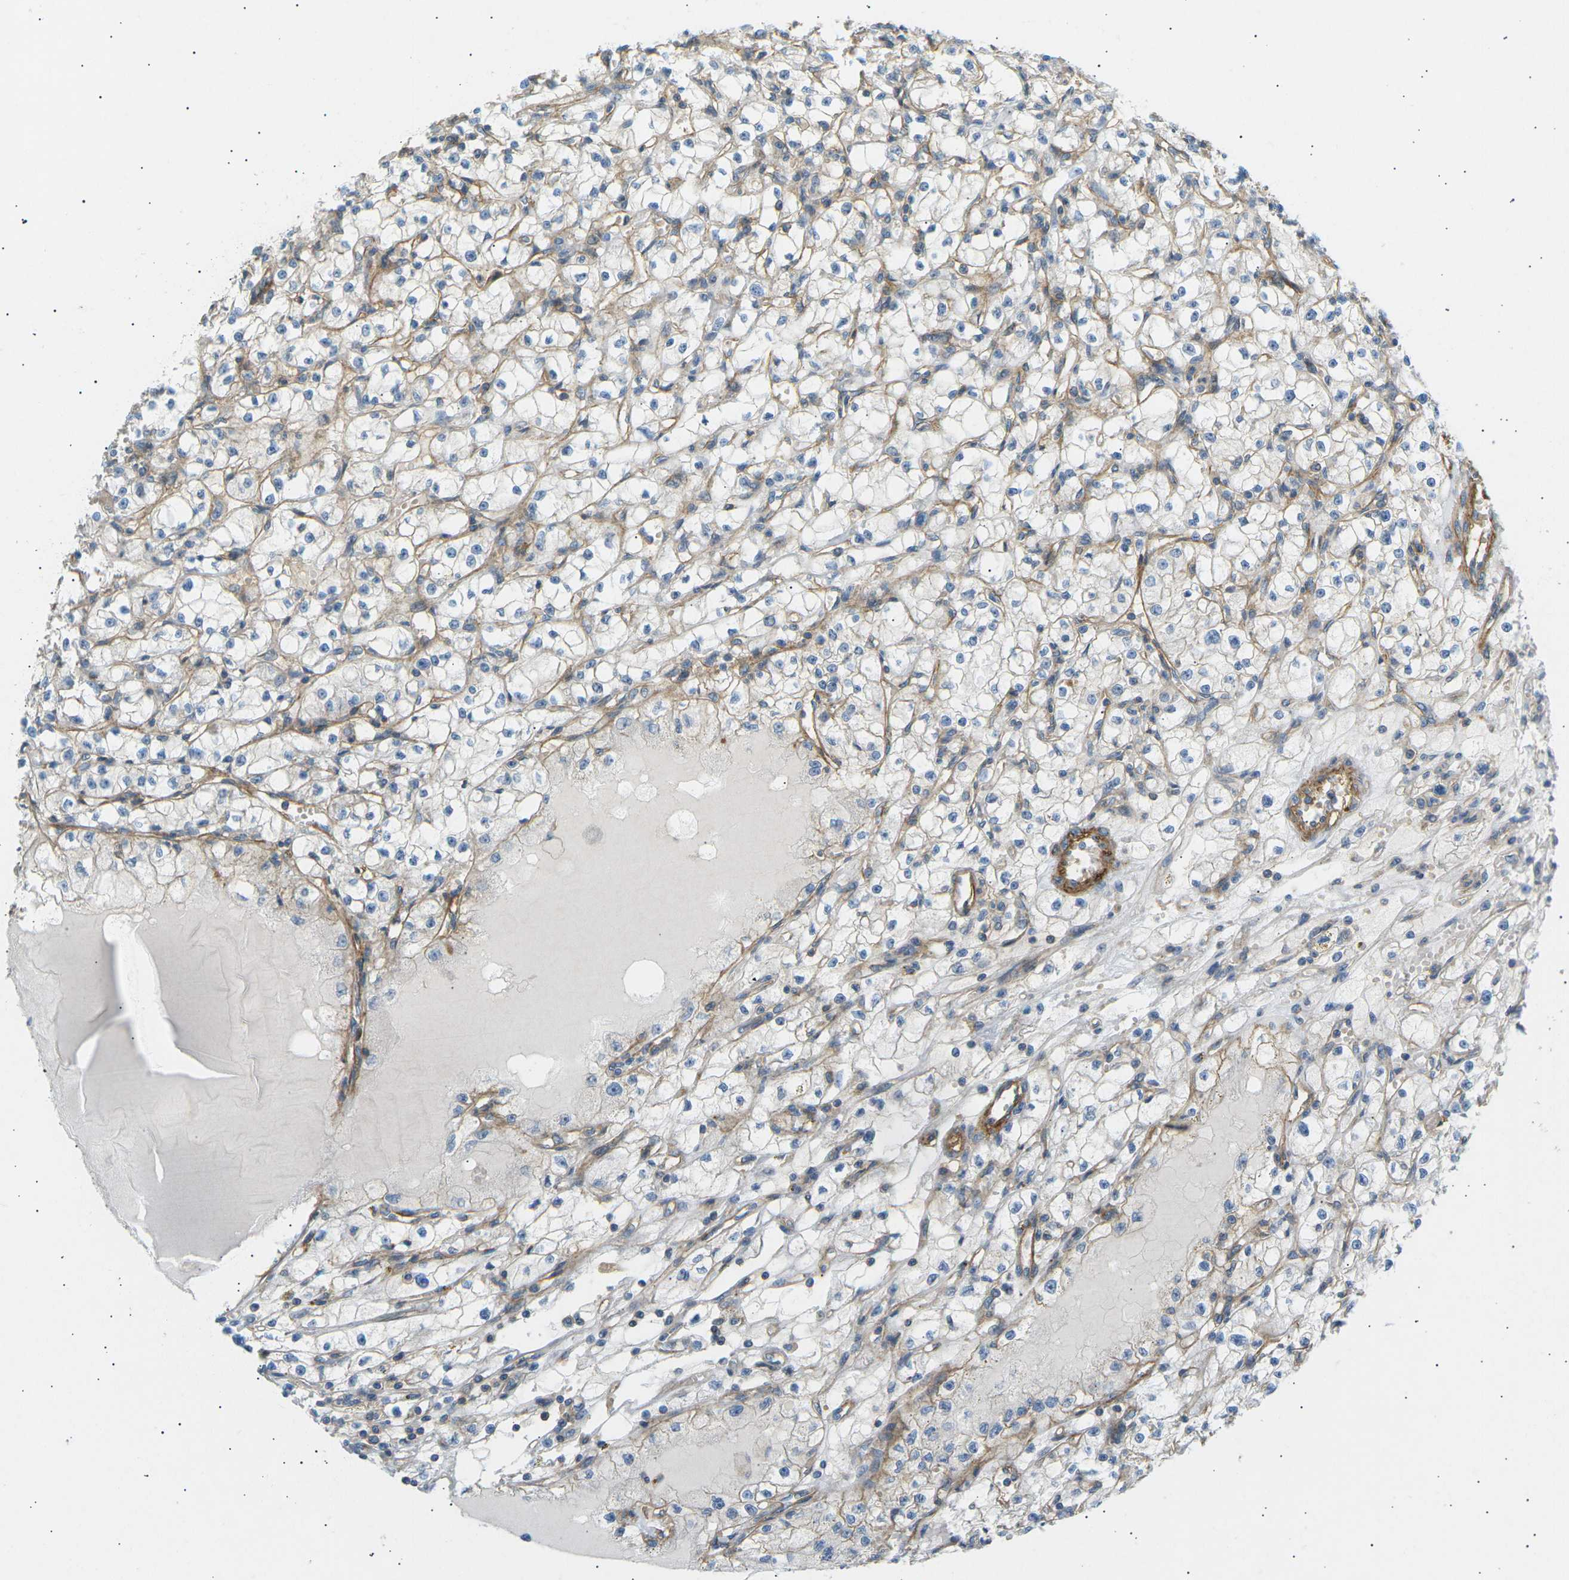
{"staining": {"intensity": "weak", "quantity": "25%-75%", "location": "cytoplasmic/membranous"}, "tissue": "renal cancer", "cell_type": "Tumor cells", "image_type": "cancer", "snomed": [{"axis": "morphology", "description": "Adenocarcinoma, NOS"}, {"axis": "topography", "description": "Kidney"}], "caption": "A brown stain shows weak cytoplasmic/membranous staining of a protein in renal adenocarcinoma tumor cells.", "gene": "ATP2B4", "patient": {"sex": "male", "age": 56}}